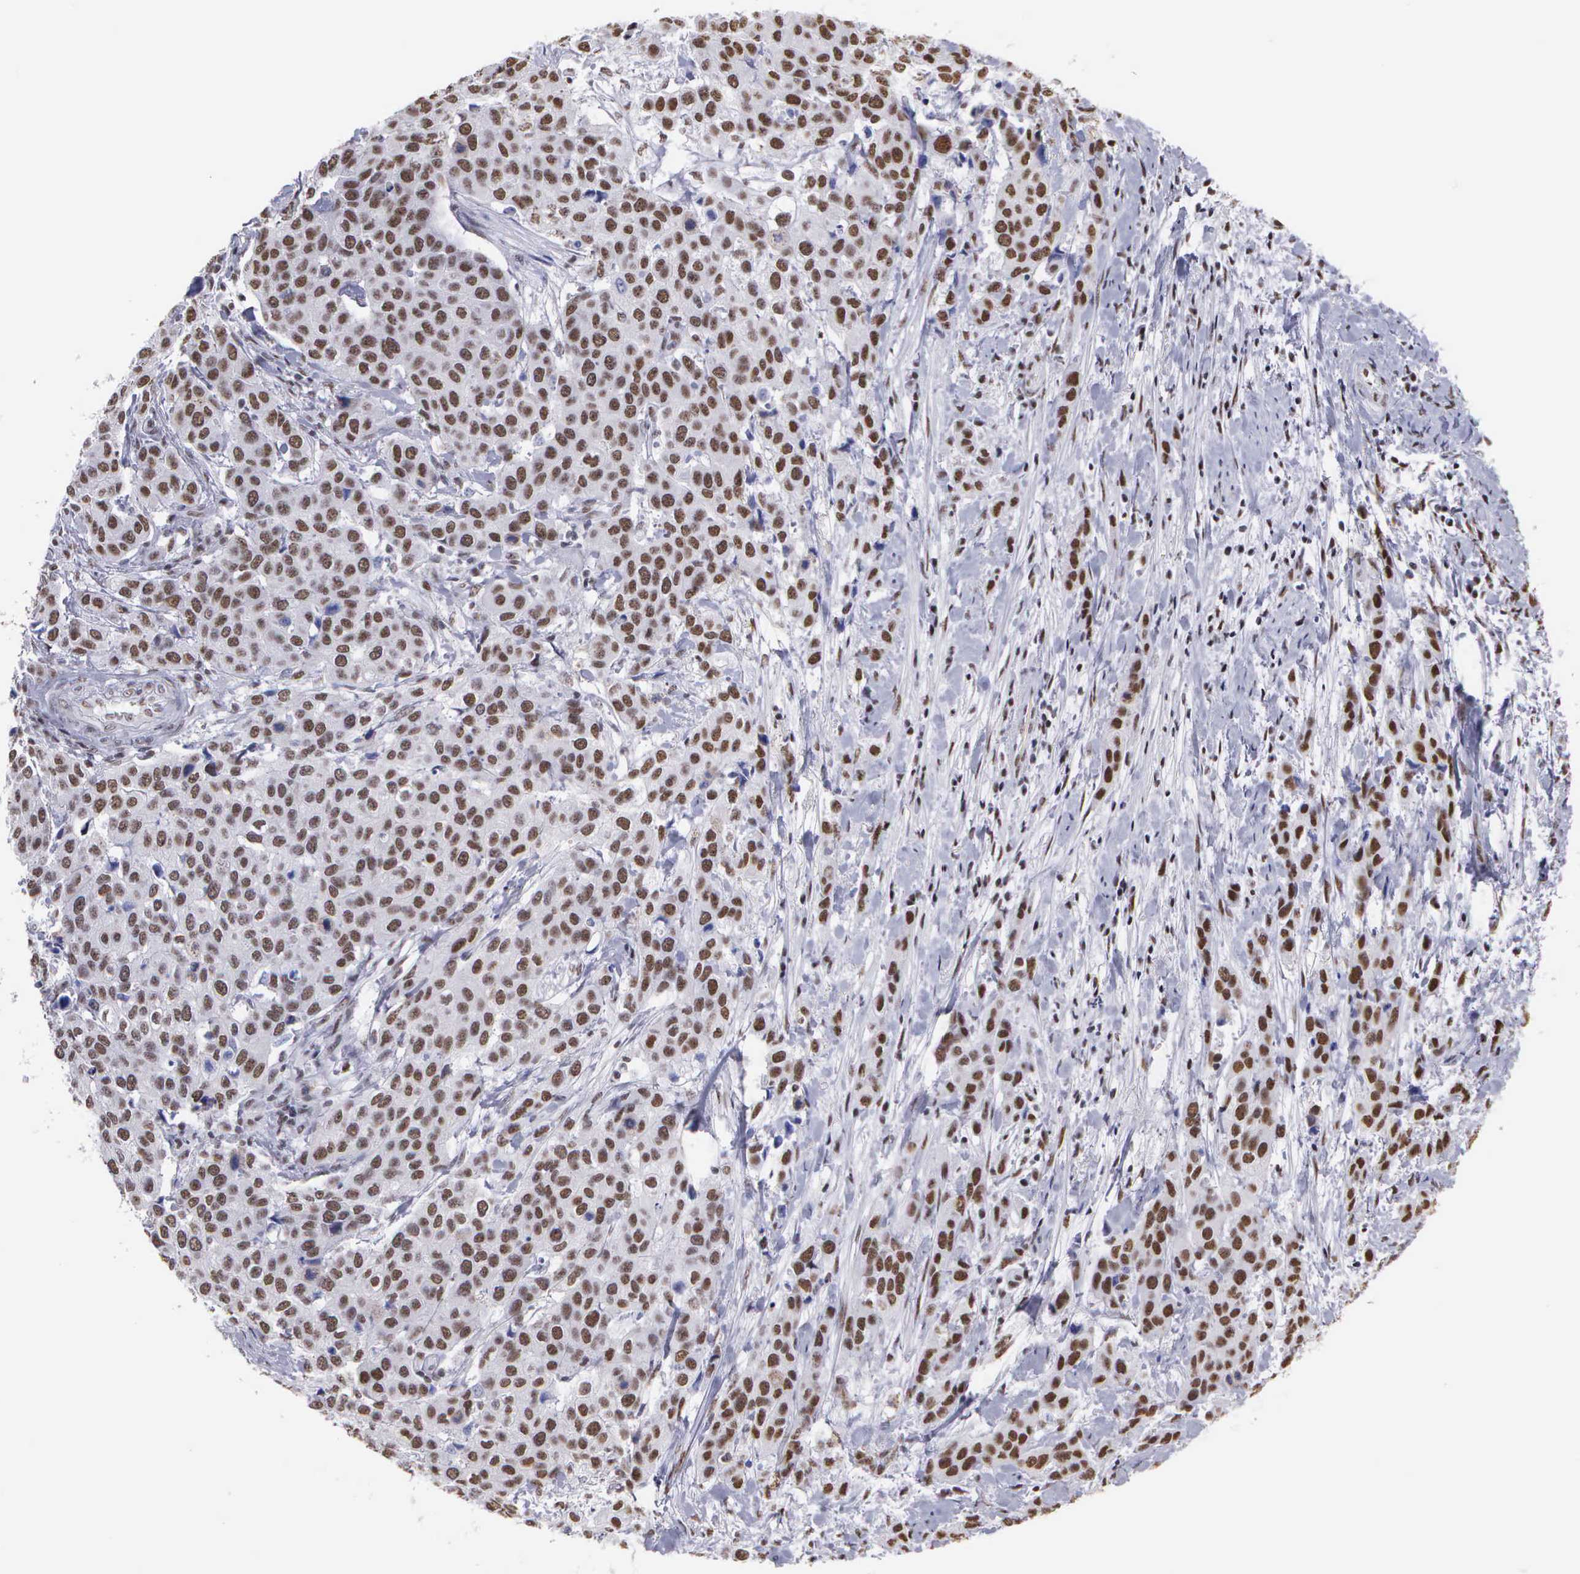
{"staining": {"intensity": "strong", "quantity": ">75%", "location": "nuclear"}, "tissue": "cervical cancer", "cell_type": "Tumor cells", "image_type": "cancer", "snomed": [{"axis": "morphology", "description": "Squamous cell carcinoma, NOS"}, {"axis": "topography", "description": "Cervix"}], "caption": "Protein expression analysis of cervical squamous cell carcinoma exhibits strong nuclear positivity in approximately >75% of tumor cells. (IHC, brightfield microscopy, high magnification).", "gene": "CSTF2", "patient": {"sex": "female", "age": 54}}